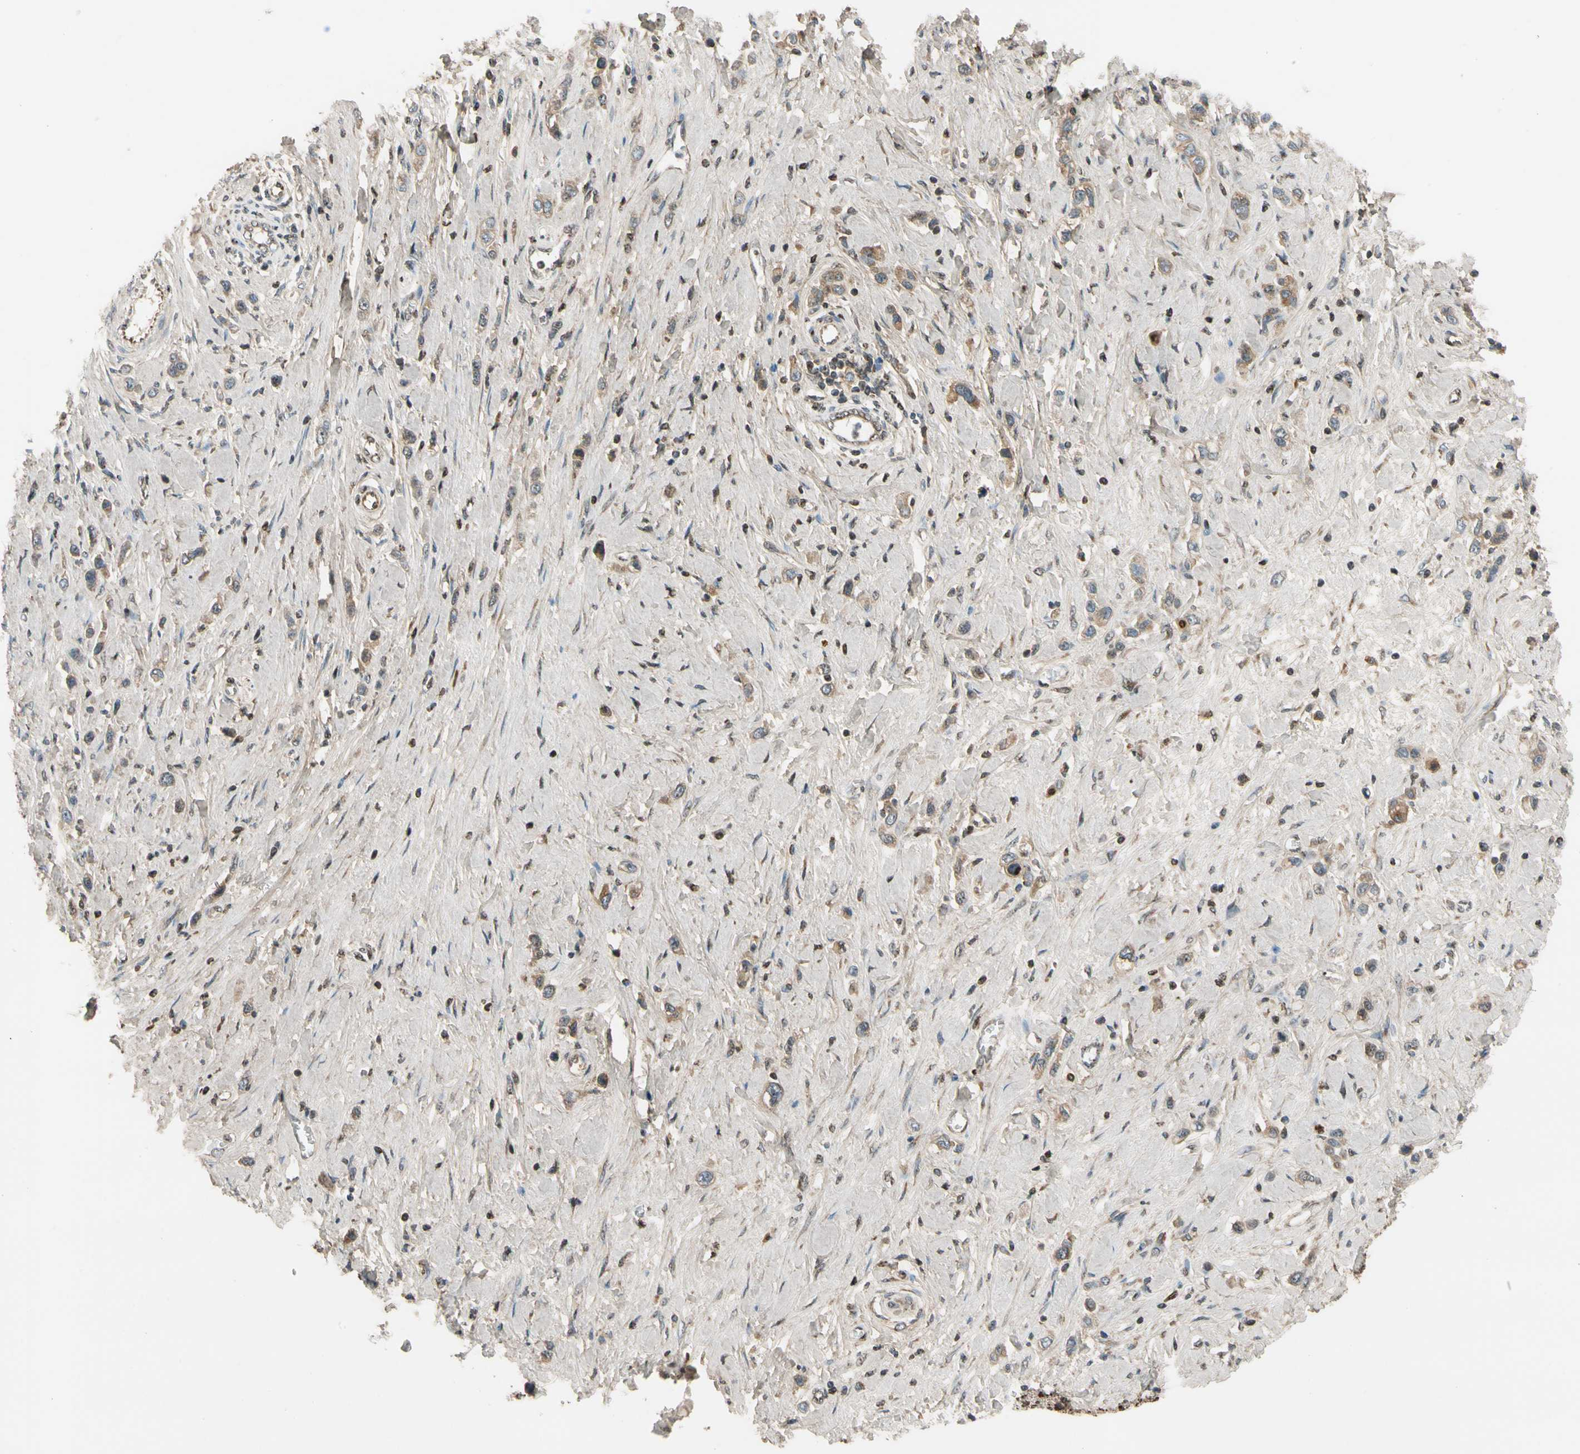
{"staining": {"intensity": "weak", "quantity": ">75%", "location": "cytoplasmic/membranous"}, "tissue": "stomach cancer", "cell_type": "Tumor cells", "image_type": "cancer", "snomed": [{"axis": "morphology", "description": "Normal tissue, NOS"}, {"axis": "morphology", "description": "Adenocarcinoma, NOS"}, {"axis": "topography", "description": "Stomach, upper"}, {"axis": "topography", "description": "Stomach"}], "caption": "Adenocarcinoma (stomach) stained with a brown dye reveals weak cytoplasmic/membranous positive expression in about >75% of tumor cells.", "gene": "MST1R", "patient": {"sex": "female", "age": 65}}